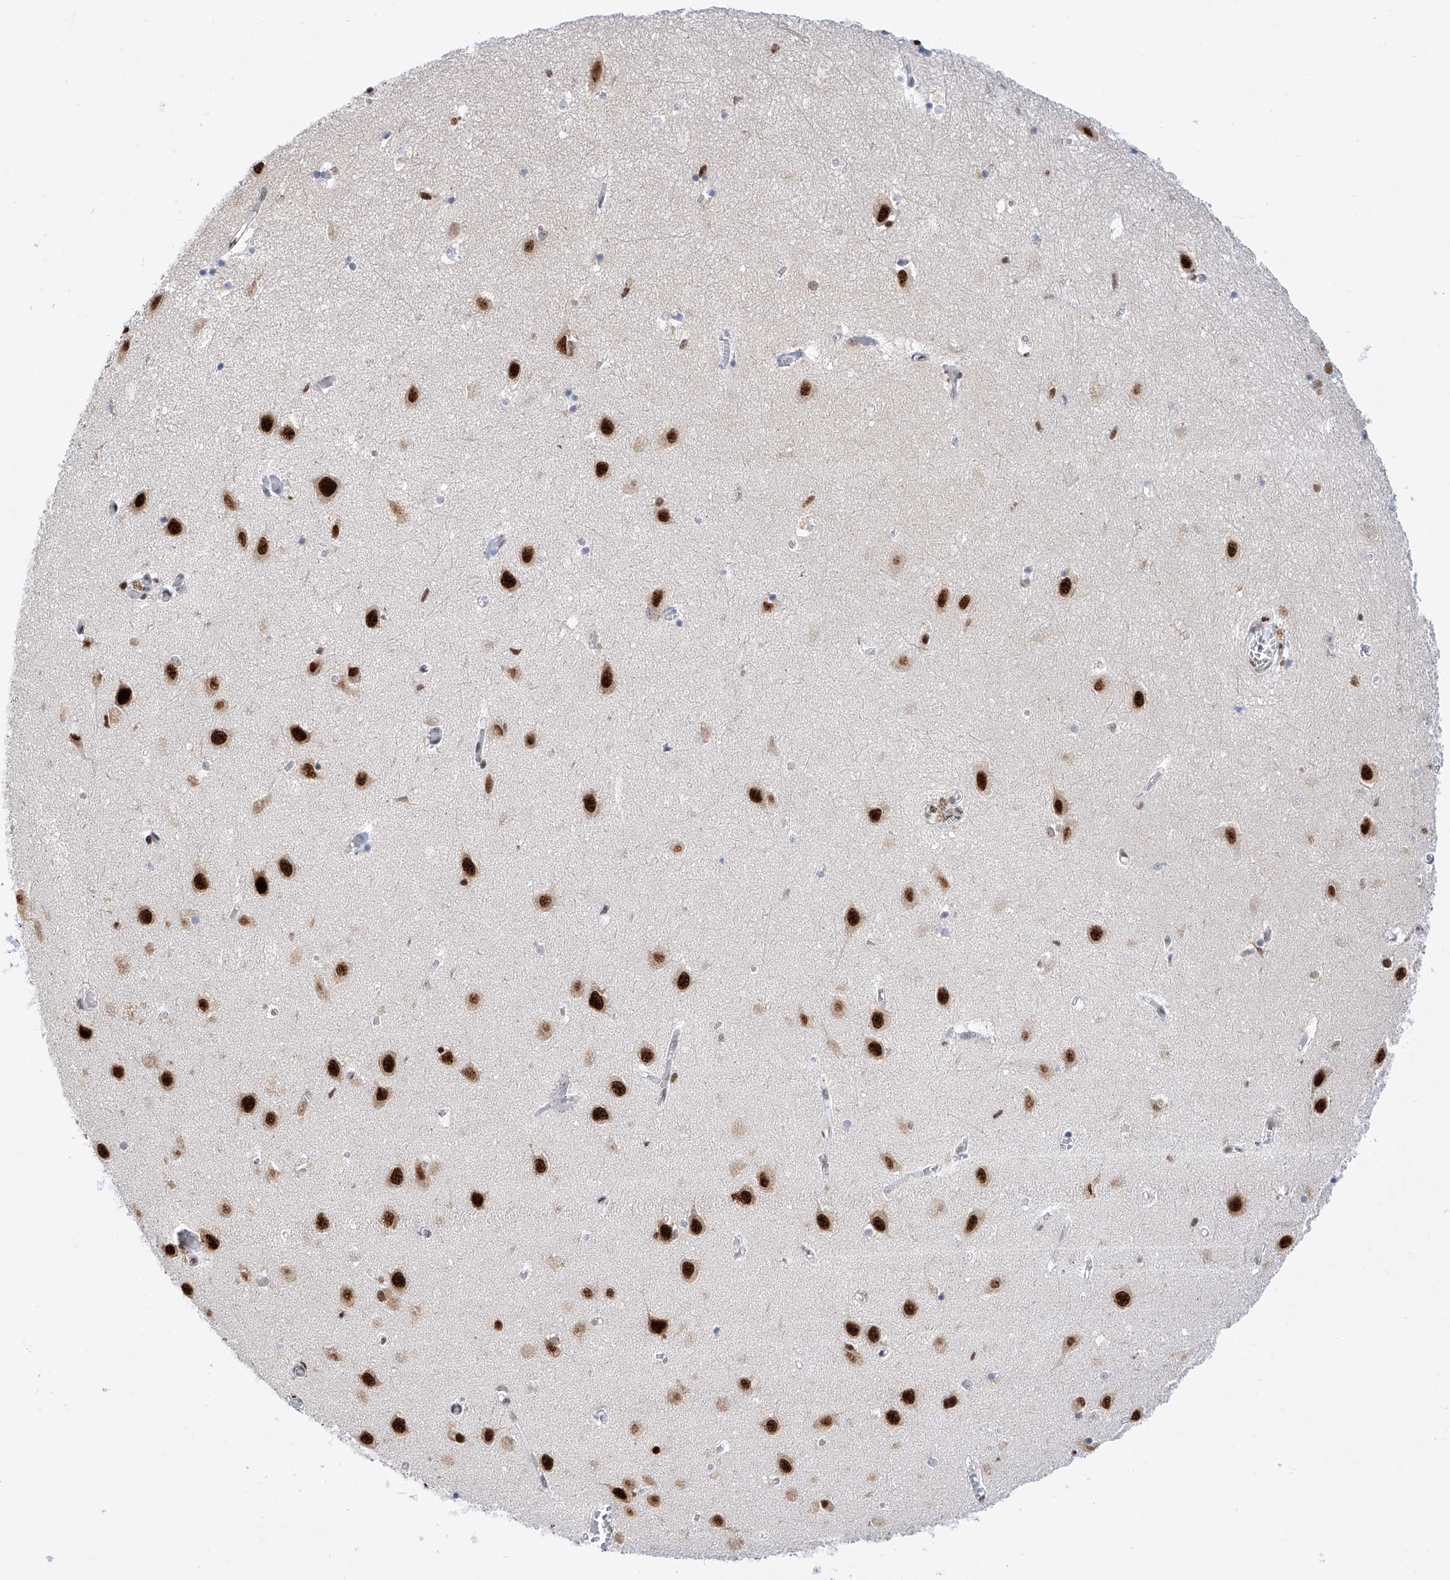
{"staining": {"intensity": "moderate", "quantity": "<25%", "location": "nuclear"}, "tissue": "hippocampus", "cell_type": "Glial cells", "image_type": "normal", "snomed": [{"axis": "morphology", "description": "Normal tissue, NOS"}, {"axis": "topography", "description": "Hippocampus"}], "caption": "Immunohistochemistry (IHC) image of unremarkable hippocampus stained for a protein (brown), which demonstrates low levels of moderate nuclear positivity in approximately <25% of glial cells.", "gene": "SRSF6", "patient": {"sex": "female", "age": 64}}